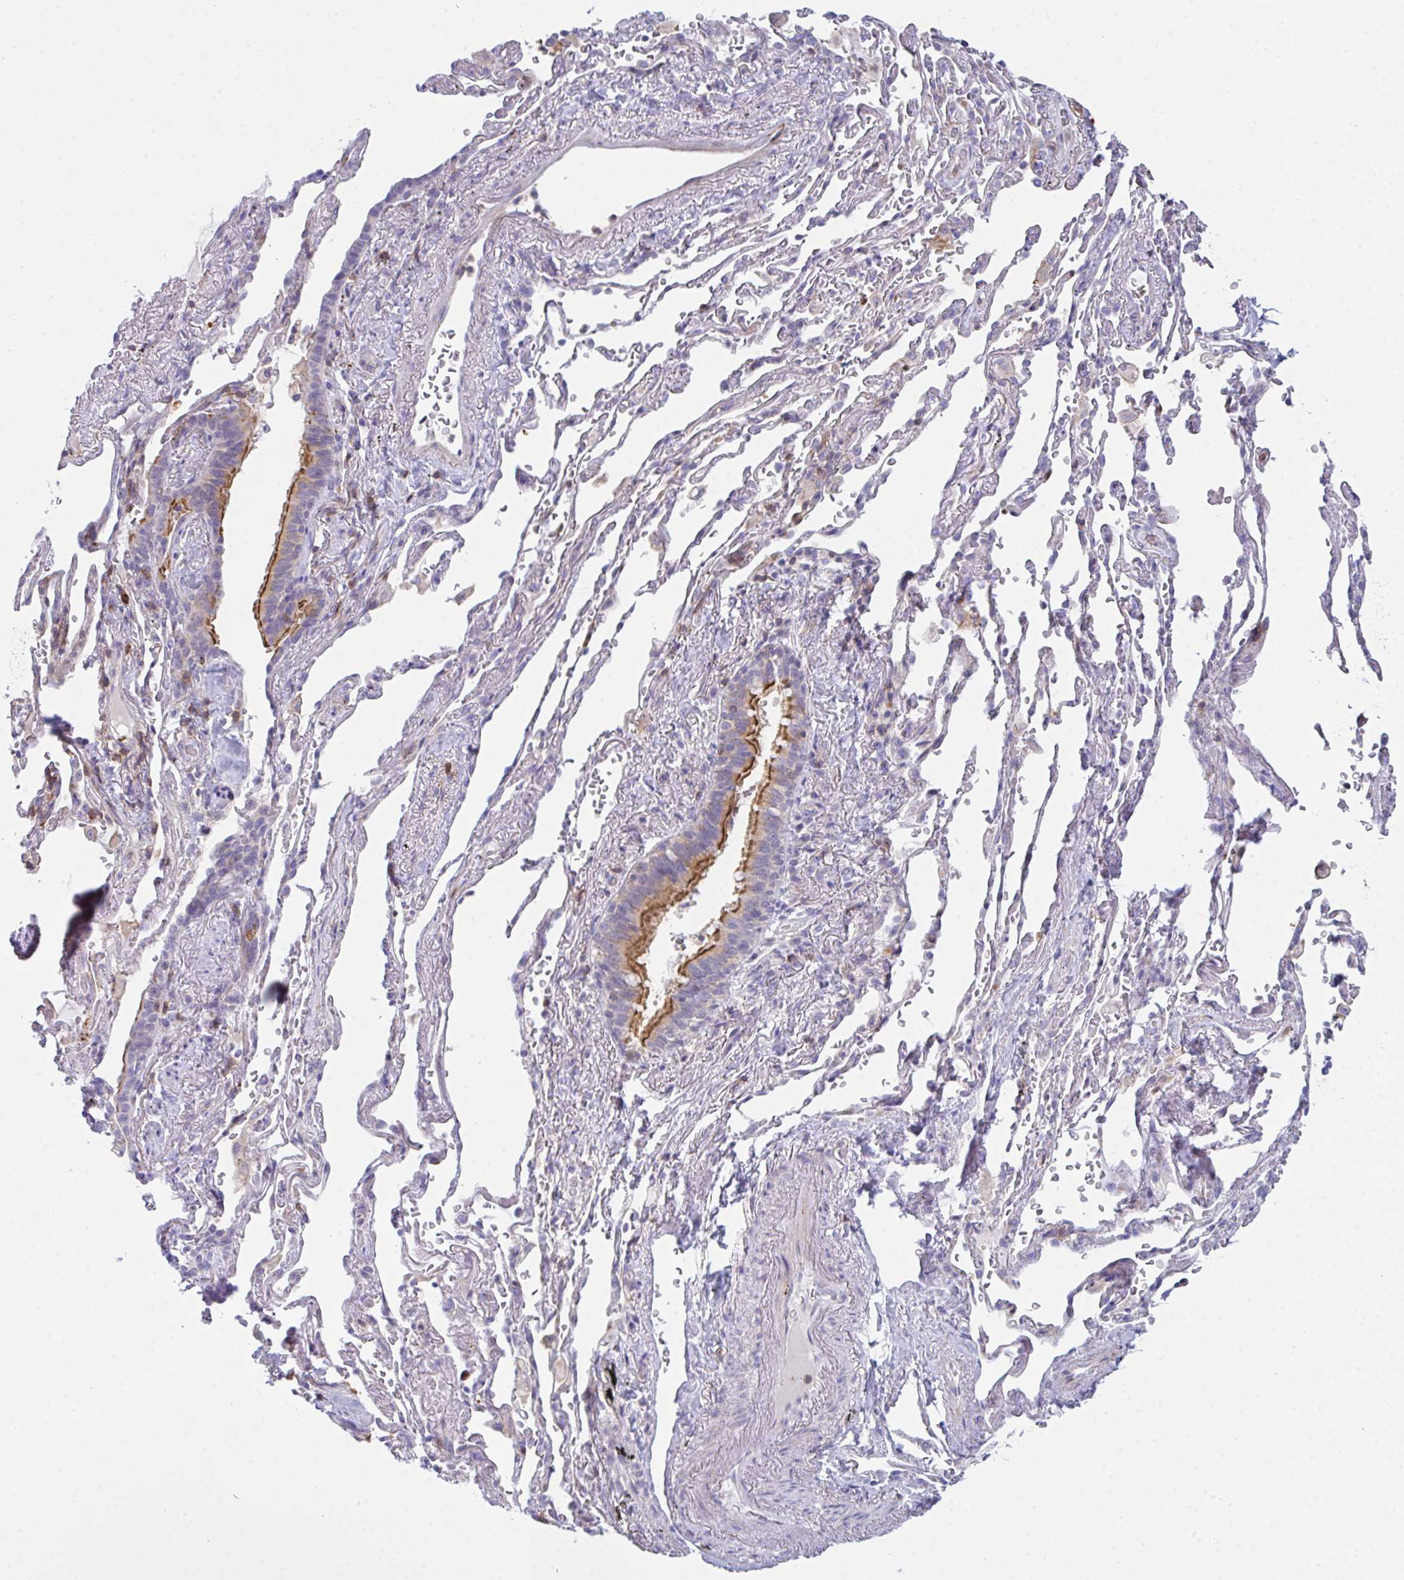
{"staining": {"intensity": "moderate", "quantity": ">75%", "location": "cytoplasmic/membranous"}, "tissue": "bronchus", "cell_type": "Respiratory epithelial cells", "image_type": "normal", "snomed": [{"axis": "morphology", "description": "Normal tissue, NOS"}, {"axis": "topography", "description": "Bronchus"}], "caption": "Protein analysis of normal bronchus demonstrates moderate cytoplasmic/membranous positivity in approximately >75% of respiratory epithelial cells.", "gene": "CD80", "patient": {"sex": "male", "age": 70}}